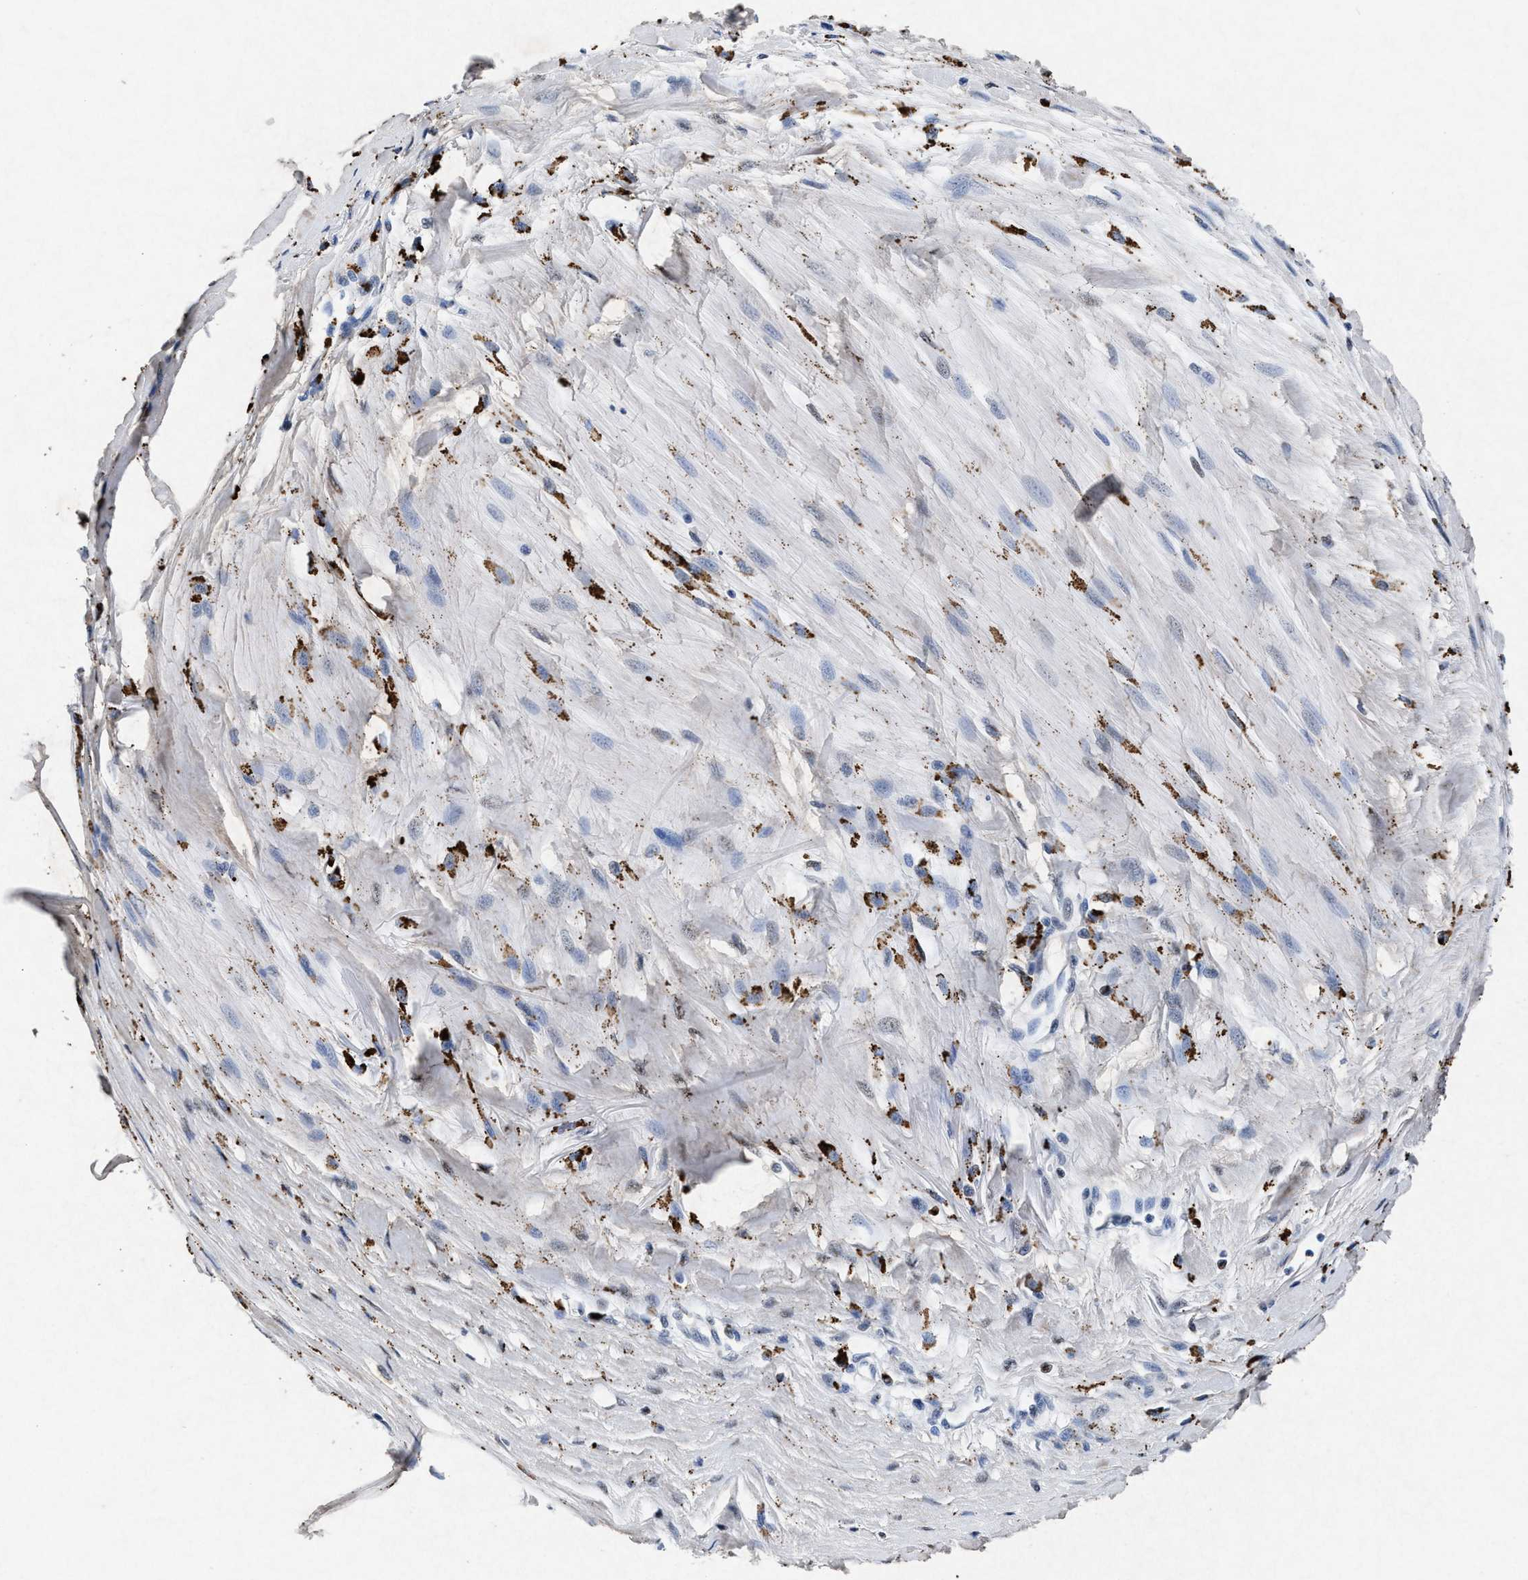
{"staining": {"intensity": "negative", "quantity": "none", "location": "none"}, "tissue": "melanoma", "cell_type": "Tumor cells", "image_type": "cancer", "snomed": [{"axis": "morphology", "description": "Malignant melanoma, Metastatic site"}, {"axis": "topography", "description": "Lymph node"}], "caption": "DAB immunohistochemical staining of human melanoma exhibits no significant positivity in tumor cells. (Brightfield microscopy of DAB (3,3'-diaminobenzidine) IHC at high magnification).", "gene": "MAP6", "patient": {"sex": "male", "age": 59}}